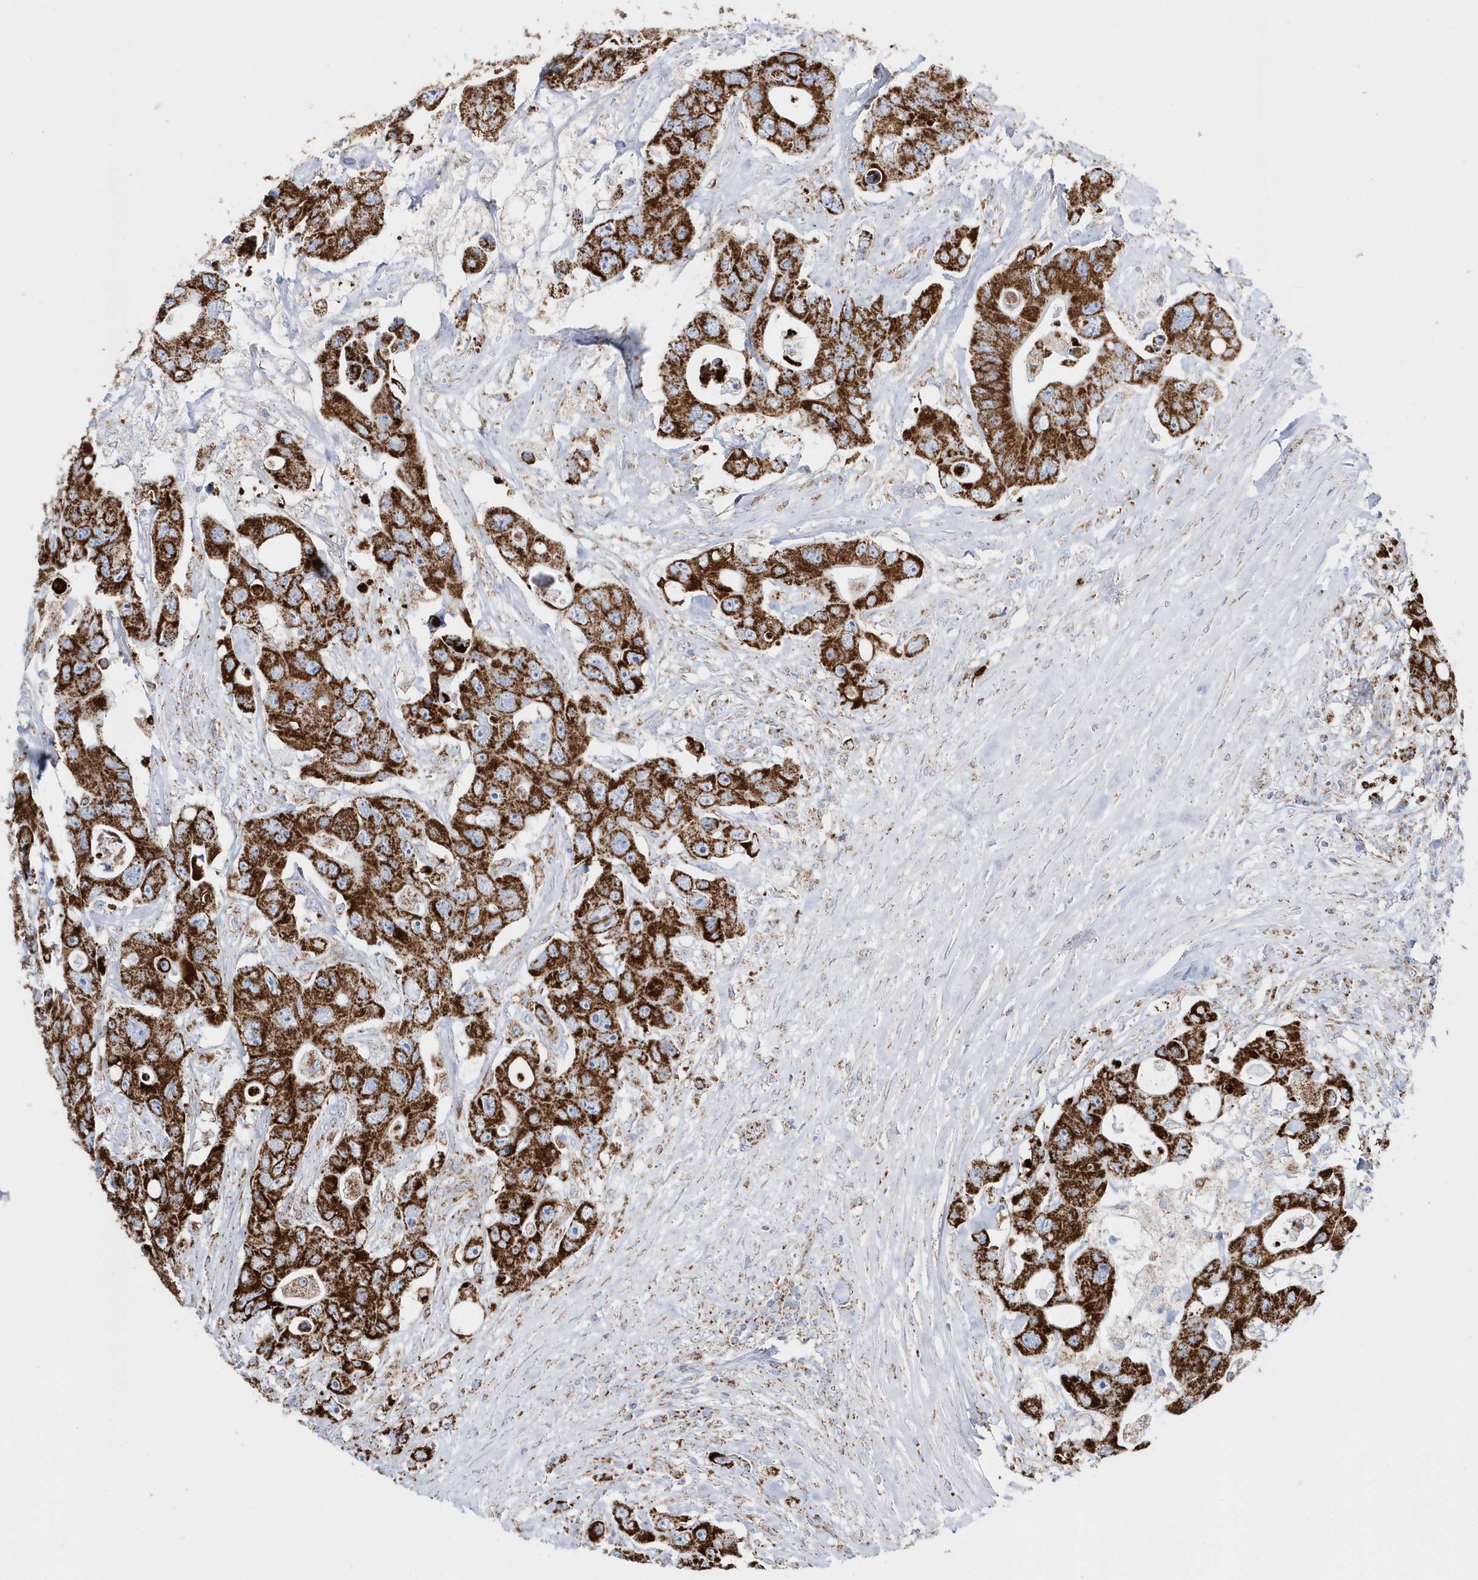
{"staining": {"intensity": "strong", "quantity": ">75%", "location": "cytoplasmic/membranous"}, "tissue": "colorectal cancer", "cell_type": "Tumor cells", "image_type": "cancer", "snomed": [{"axis": "morphology", "description": "Adenocarcinoma, NOS"}, {"axis": "topography", "description": "Colon"}], "caption": "The immunohistochemical stain labels strong cytoplasmic/membranous expression in tumor cells of adenocarcinoma (colorectal) tissue.", "gene": "TMCO6", "patient": {"sex": "female", "age": 46}}